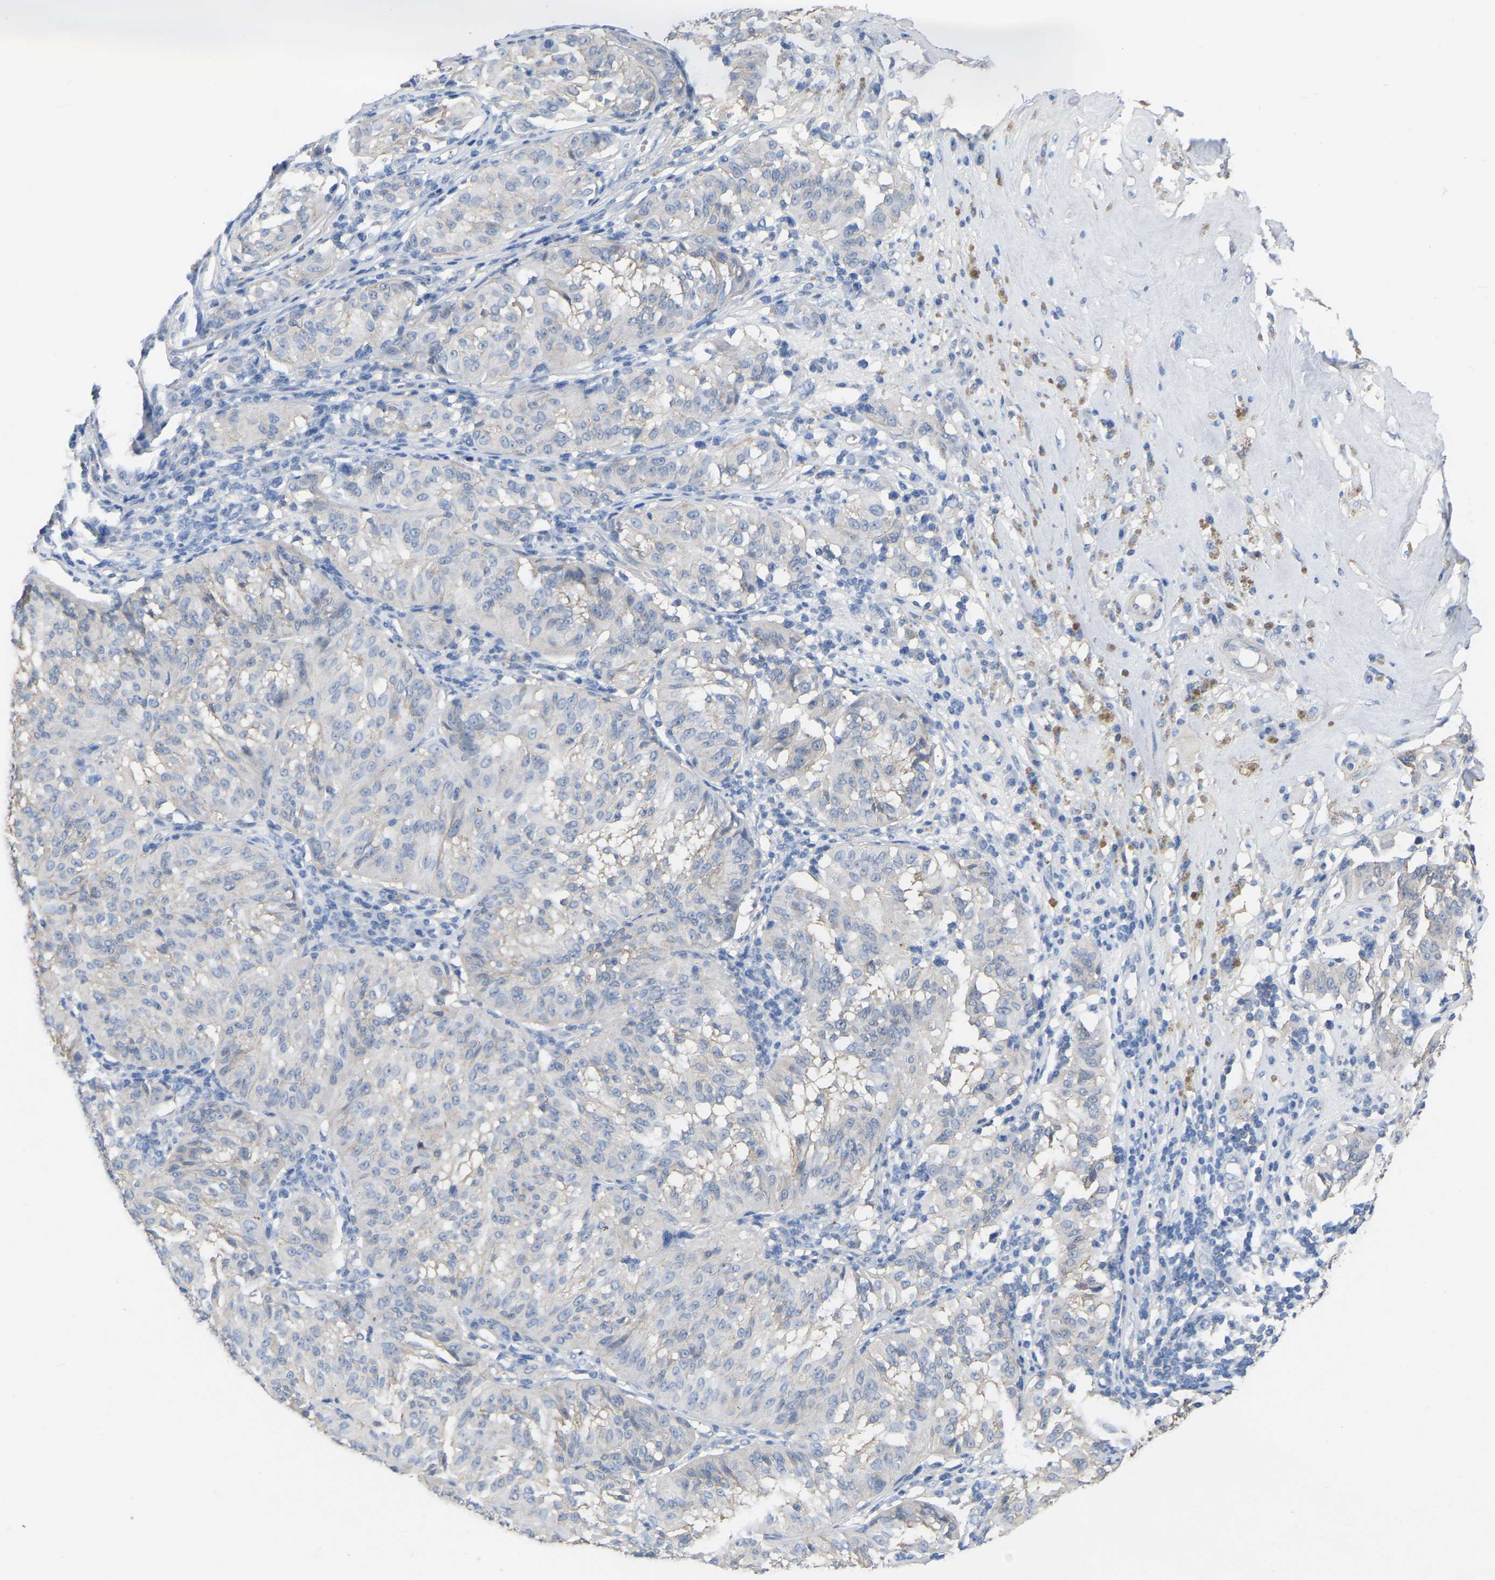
{"staining": {"intensity": "negative", "quantity": "none", "location": "none"}, "tissue": "melanoma", "cell_type": "Tumor cells", "image_type": "cancer", "snomed": [{"axis": "morphology", "description": "Malignant melanoma, NOS"}, {"axis": "topography", "description": "Skin"}], "caption": "Protein analysis of malignant melanoma demonstrates no significant staining in tumor cells.", "gene": "ZNF449", "patient": {"sex": "female", "age": 72}}